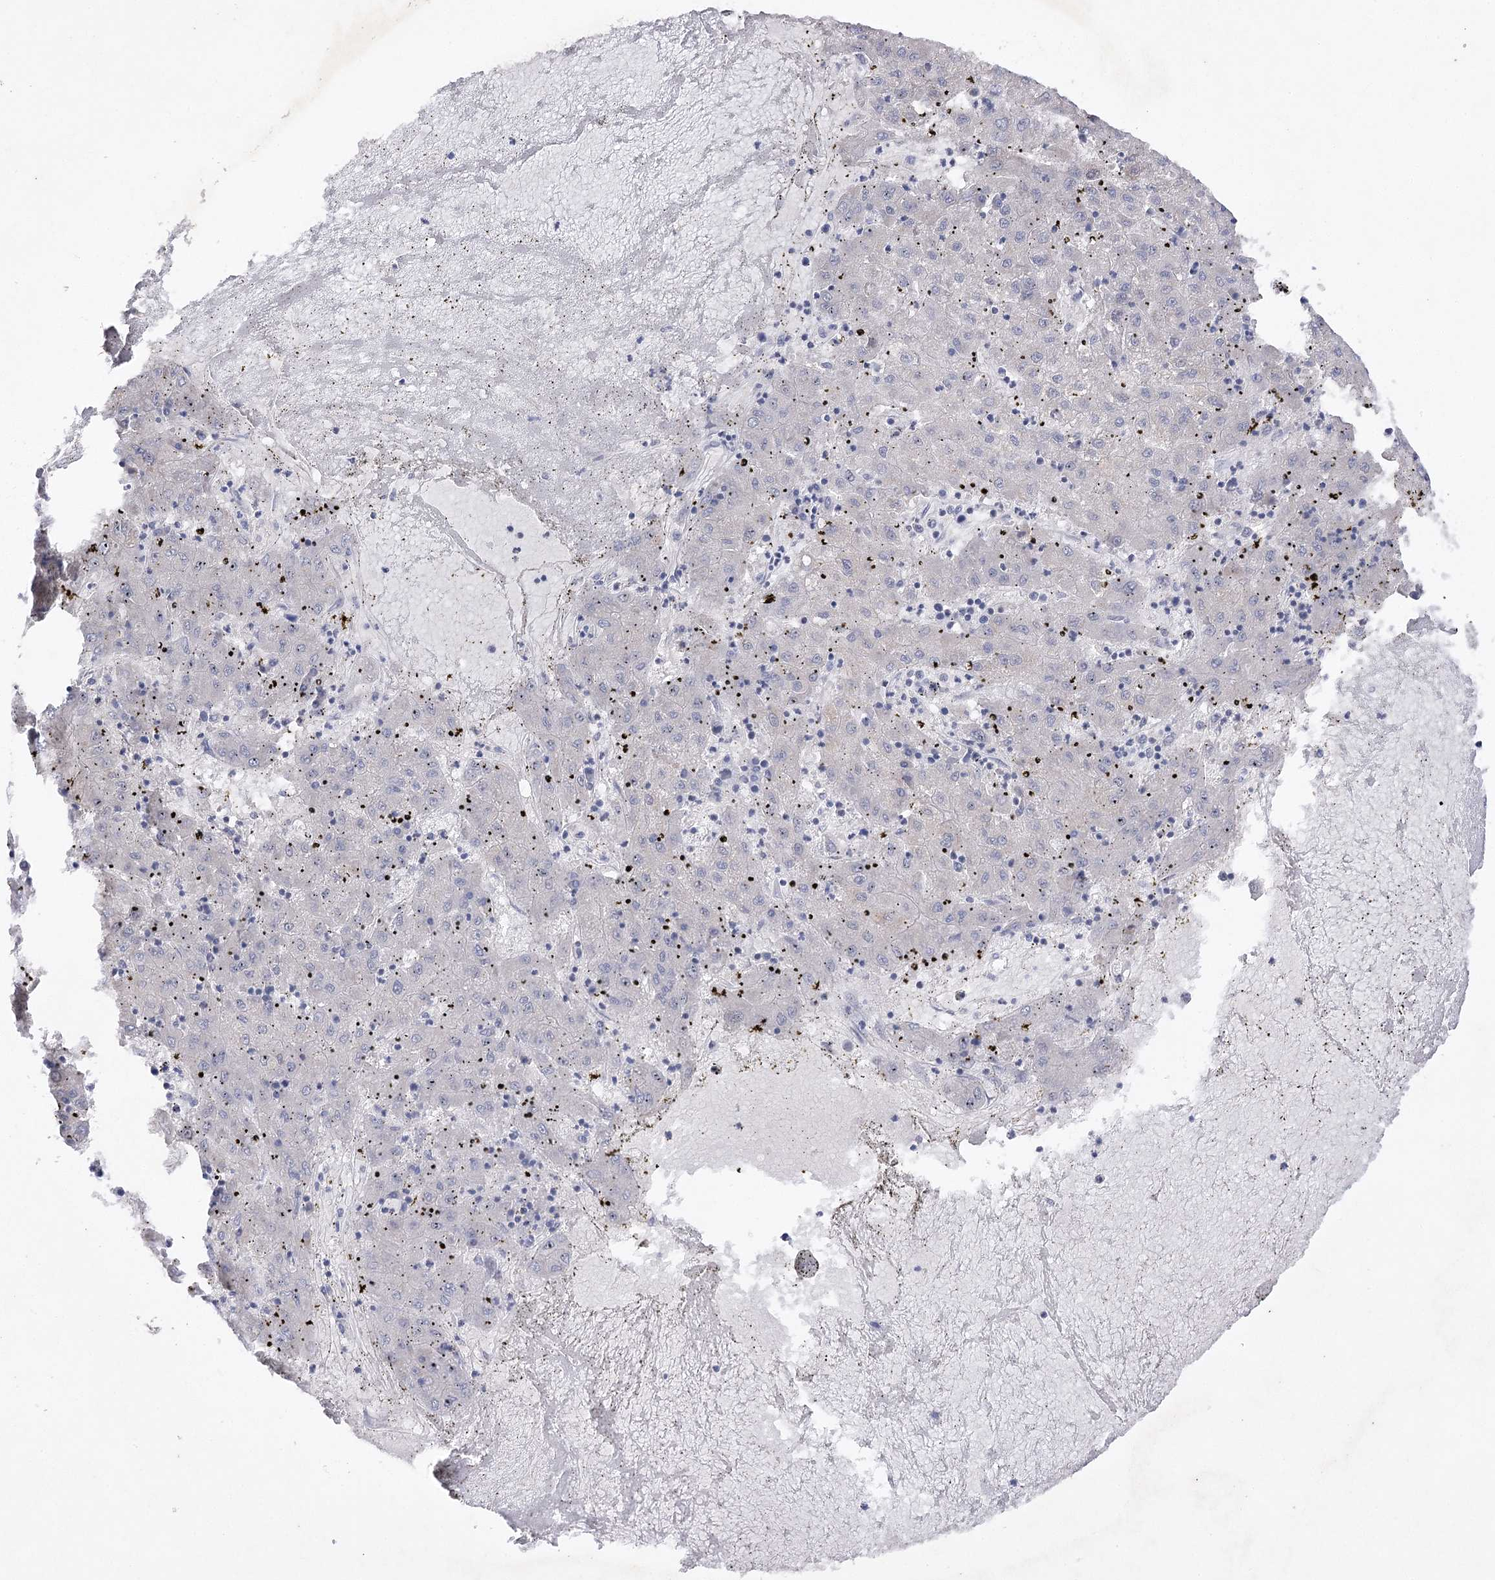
{"staining": {"intensity": "negative", "quantity": "none", "location": "none"}, "tissue": "liver cancer", "cell_type": "Tumor cells", "image_type": "cancer", "snomed": [{"axis": "morphology", "description": "Carcinoma, Hepatocellular, NOS"}, {"axis": "topography", "description": "Liver"}], "caption": "Tumor cells are negative for brown protein staining in liver cancer.", "gene": "BCR", "patient": {"sex": "male", "age": 72}}